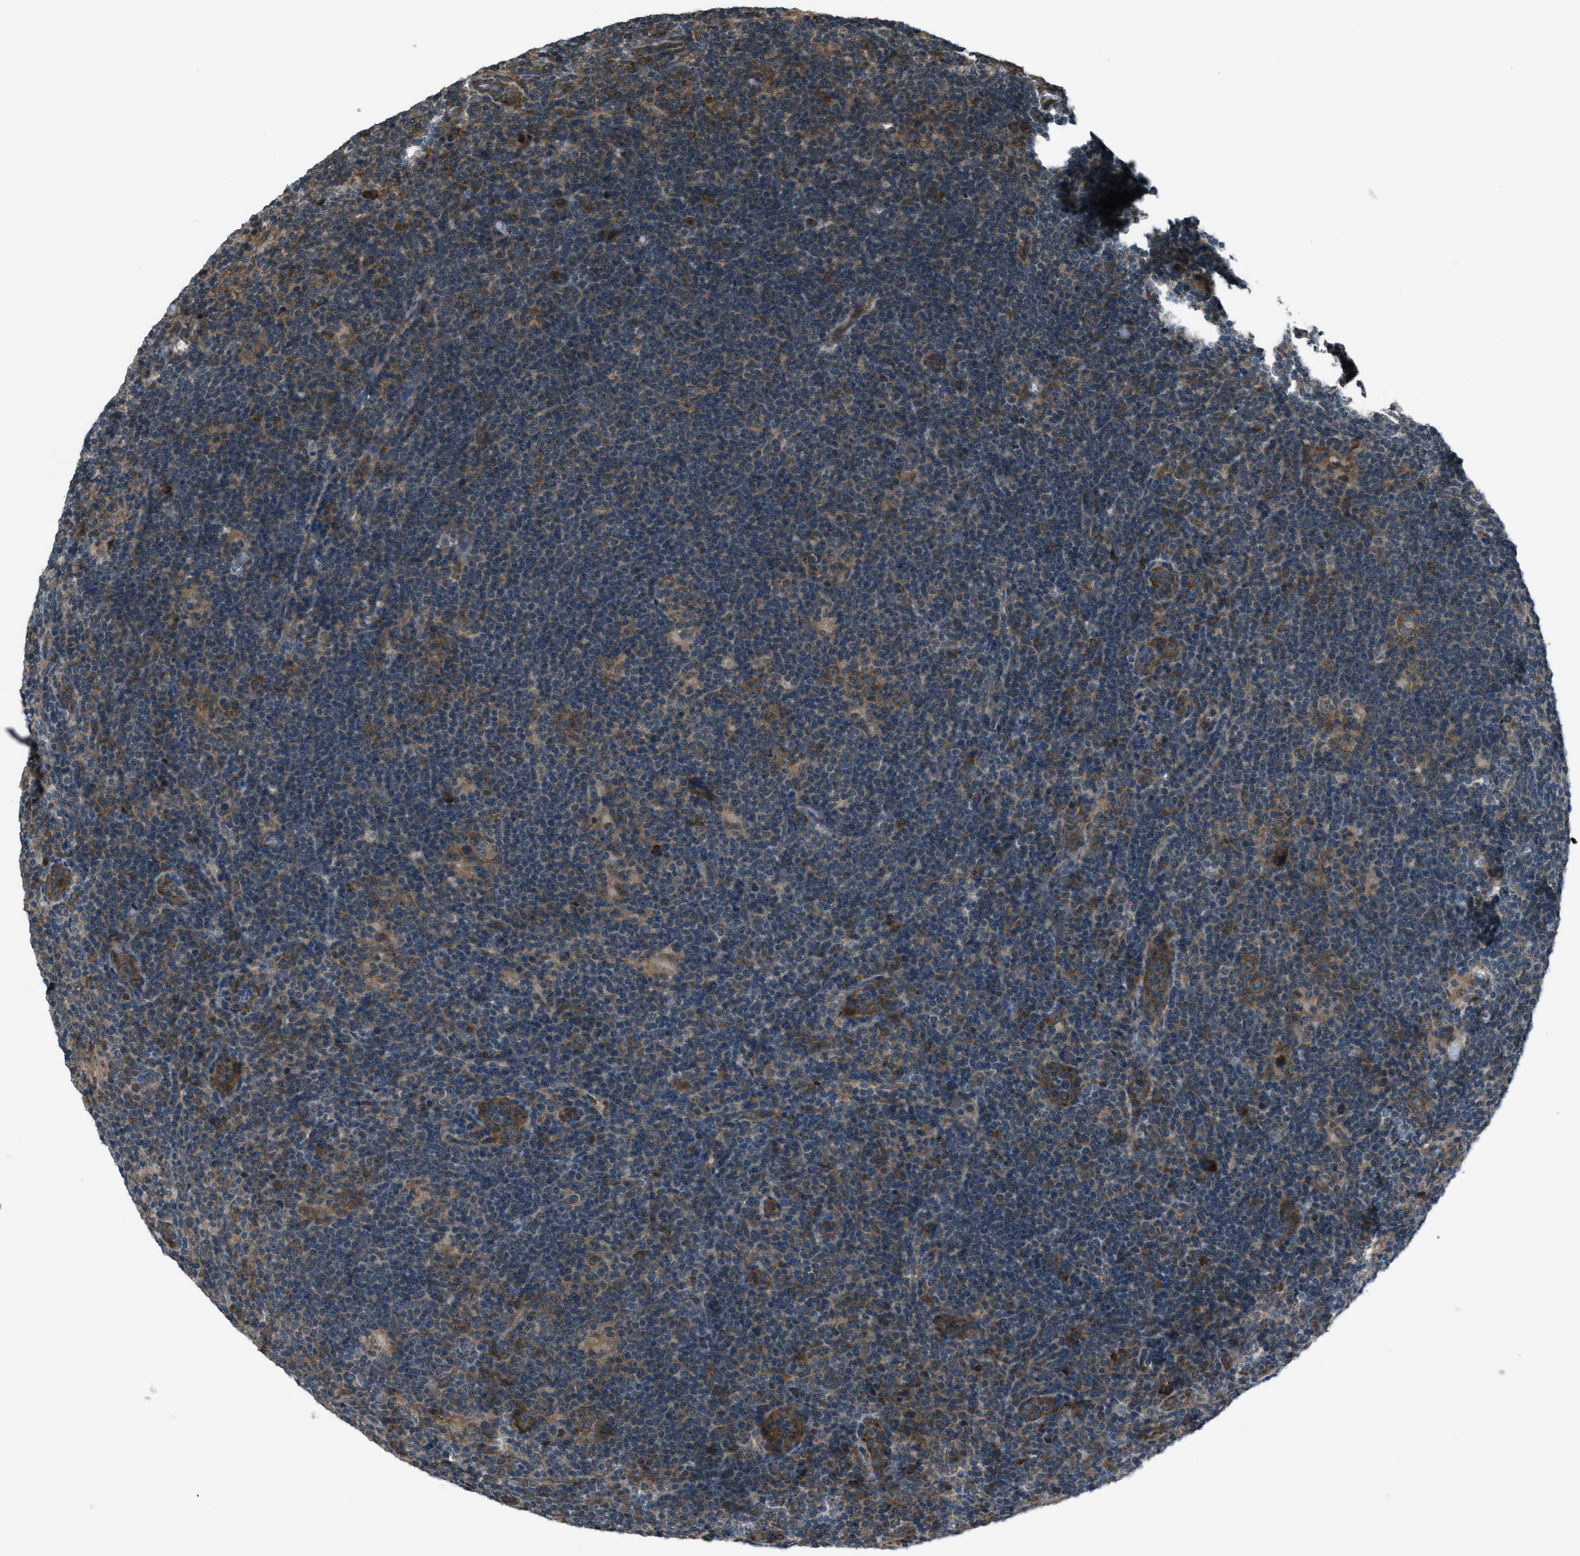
{"staining": {"intensity": "moderate", "quantity": ">75%", "location": "cytoplasmic/membranous"}, "tissue": "lymphoma", "cell_type": "Tumor cells", "image_type": "cancer", "snomed": [{"axis": "morphology", "description": "Hodgkin's disease, NOS"}, {"axis": "topography", "description": "Lymph node"}], "caption": "High-power microscopy captured an IHC image of Hodgkin's disease, revealing moderate cytoplasmic/membranous staining in approximately >75% of tumor cells. (Brightfield microscopy of DAB IHC at high magnification).", "gene": "ASAP2", "patient": {"sex": "female", "age": 57}}